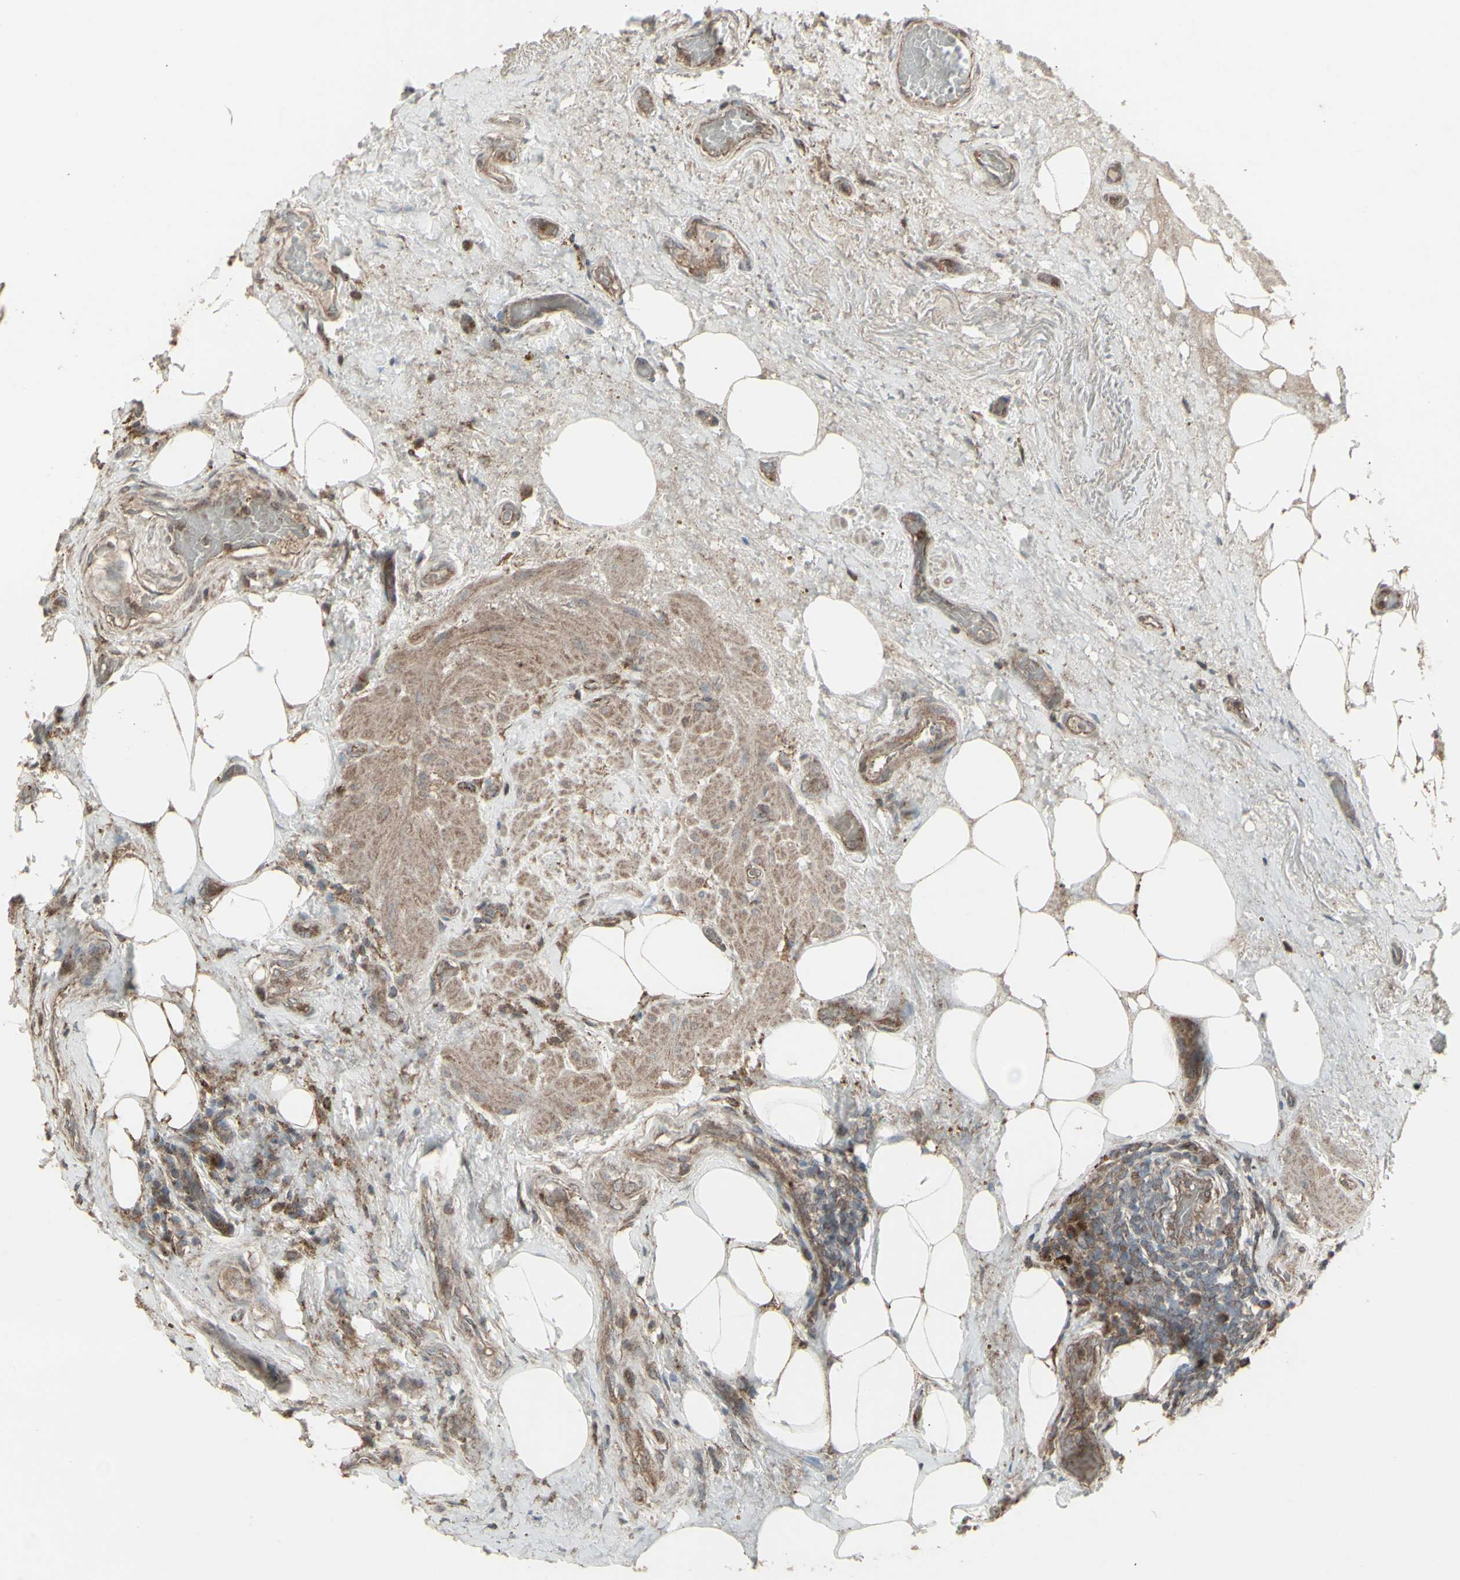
{"staining": {"intensity": "moderate", "quantity": ">75%", "location": "cytoplasmic/membranous"}, "tissue": "thyroid cancer", "cell_type": "Tumor cells", "image_type": "cancer", "snomed": [{"axis": "morphology", "description": "Papillary adenocarcinoma, NOS"}, {"axis": "topography", "description": "Thyroid gland"}], "caption": "There is medium levels of moderate cytoplasmic/membranous staining in tumor cells of thyroid cancer (papillary adenocarcinoma), as demonstrated by immunohistochemical staining (brown color).", "gene": "RNASEL", "patient": {"sex": "male", "age": 77}}